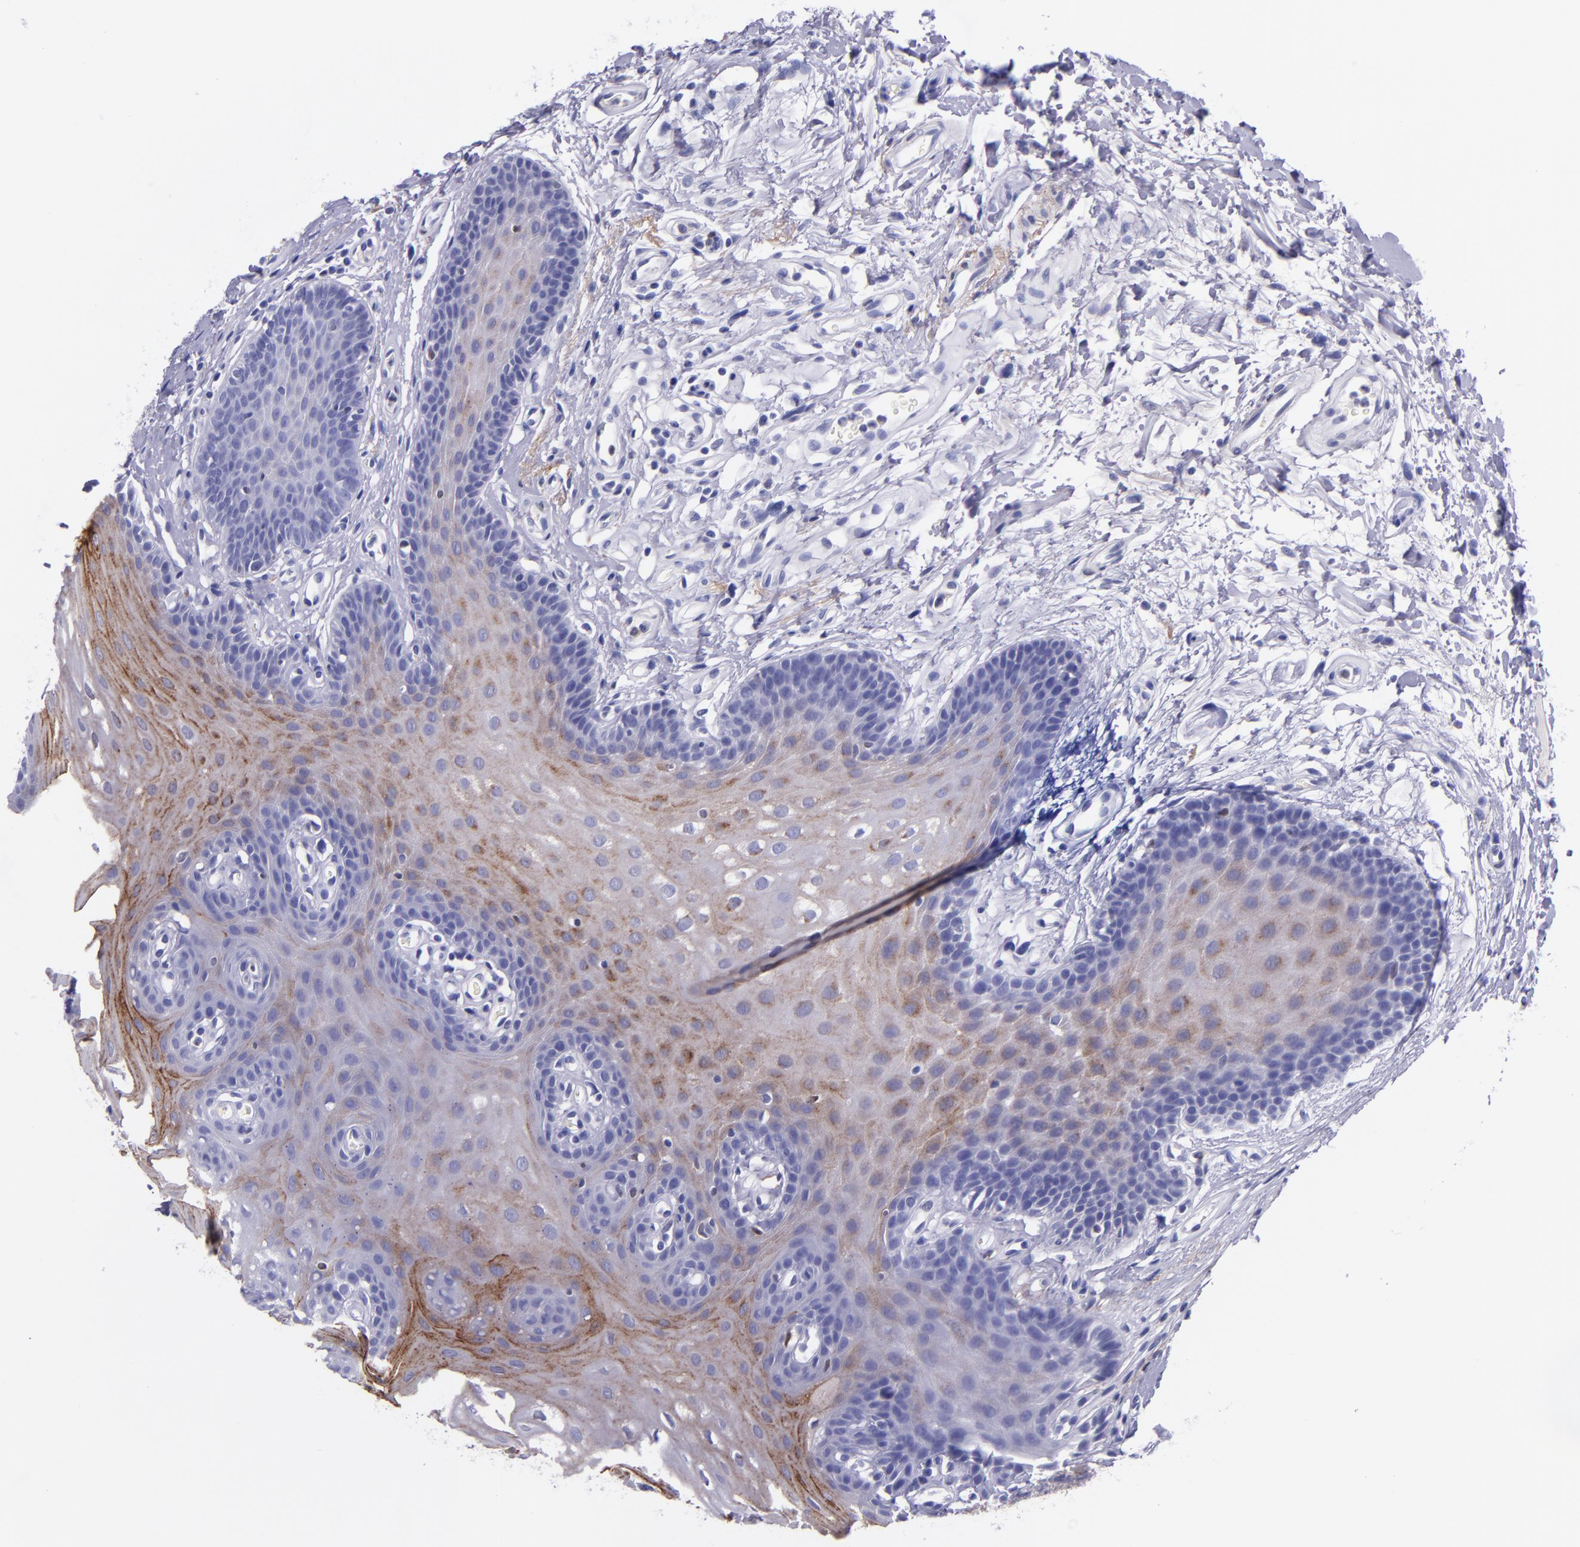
{"staining": {"intensity": "moderate", "quantity": "25%-75%", "location": "cytoplasmic/membranous"}, "tissue": "oral mucosa", "cell_type": "Squamous epithelial cells", "image_type": "normal", "snomed": [{"axis": "morphology", "description": "Normal tissue, NOS"}, {"axis": "topography", "description": "Oral tissue"}], "caption": "Immunohistochemical staining of benign oral mucosa displays medium levels of moderate cytoplasmic/membranous positivity in about 25%-75% of squamous epithelial cells.", "gene": "SLPI", "patient": {"sex": "male", "age": 62}}